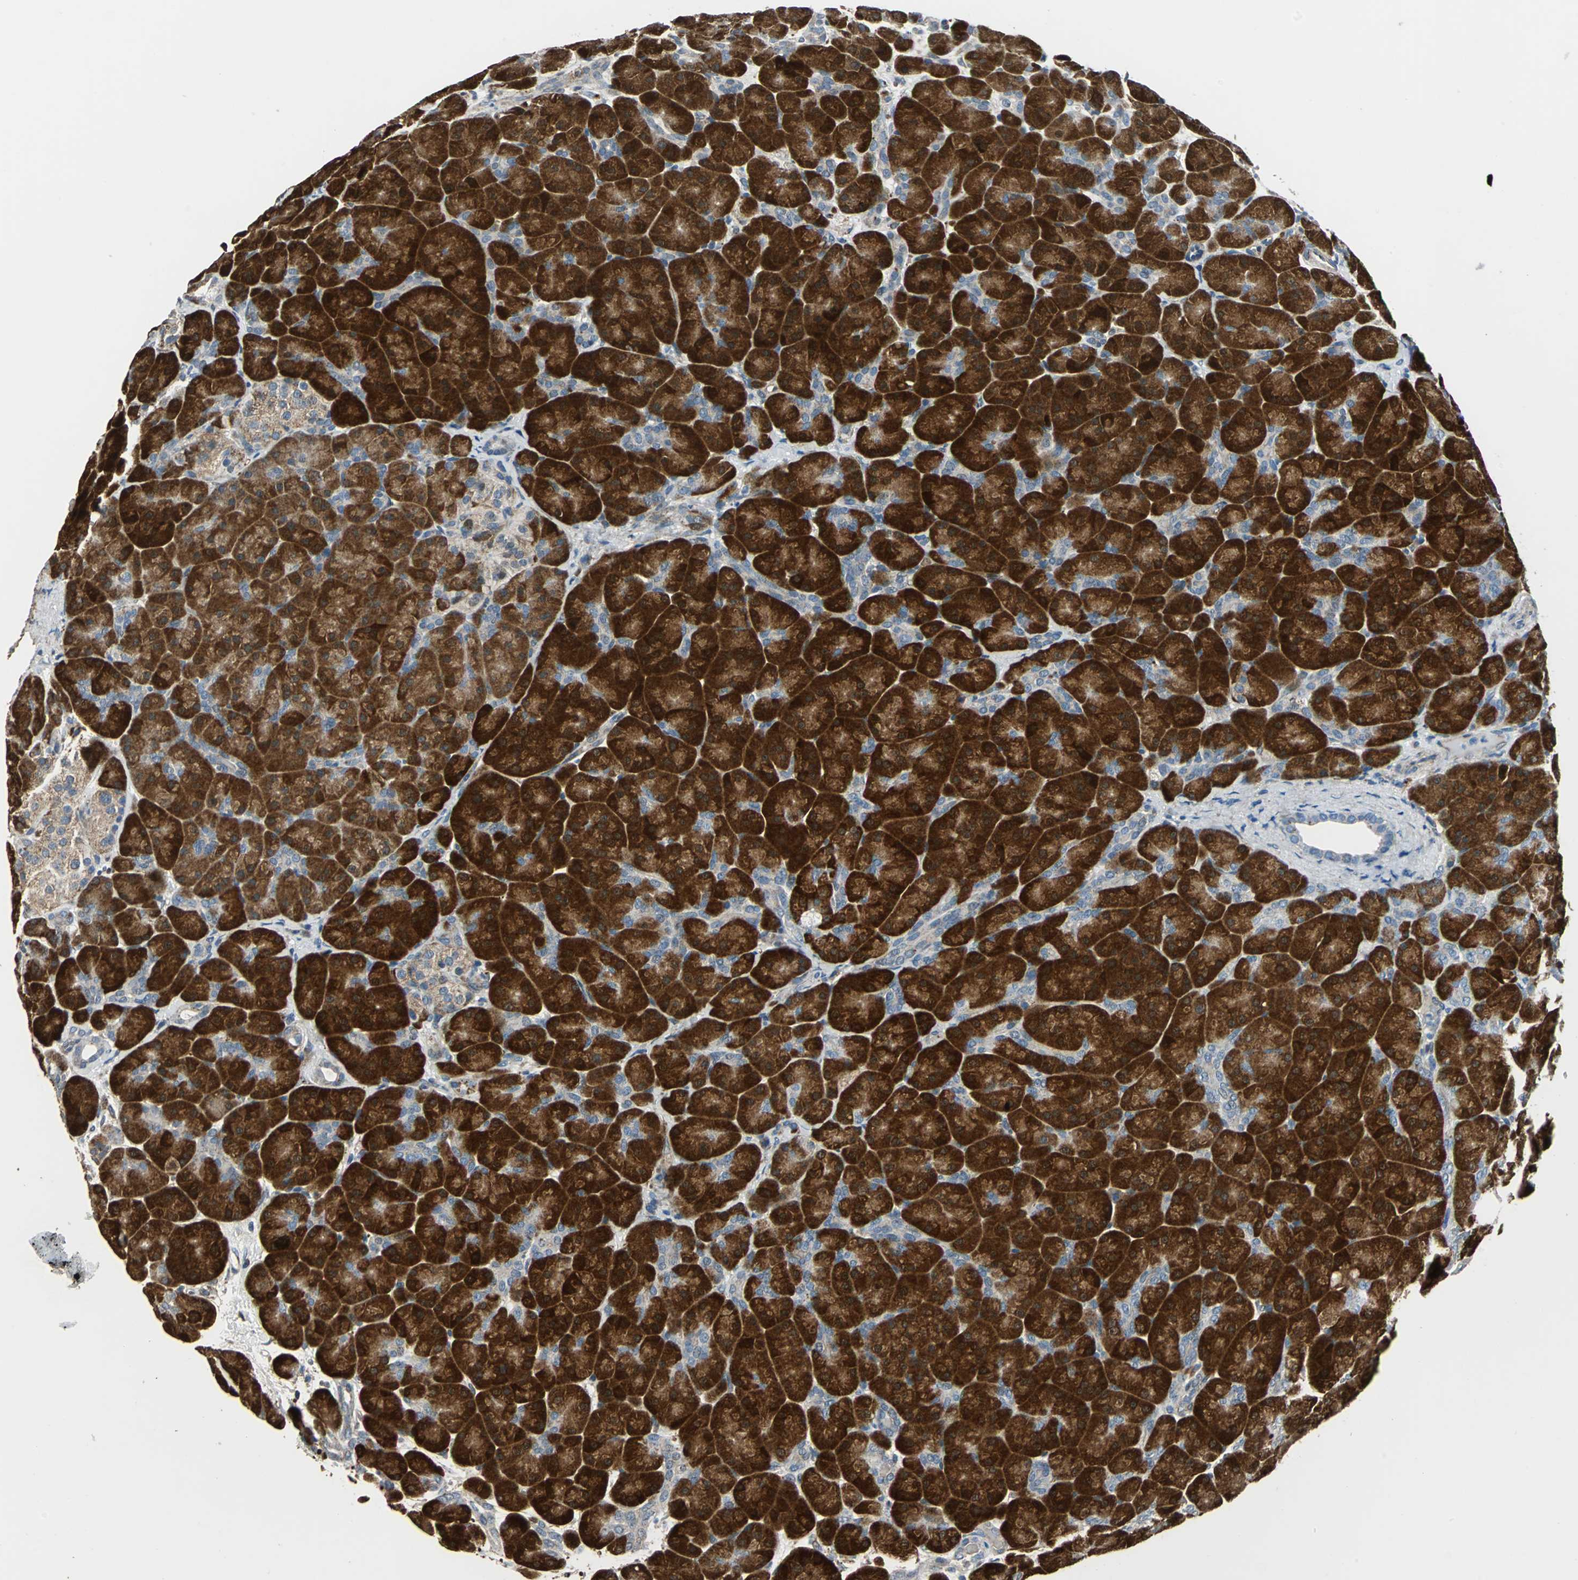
{"staining": {"intensity": "strong", "quantity": ">75%", "location": "cytoplasmic/membranous"}, "tissue": "pancreas", "cell_type": "Exocrine glandular cells", "image_type": "normal", "snomed": [{"axis": "morphology", "description": "Normal tissue, NOS"}, {"axis": "topography", "description": "Pancreas"}], "caption": "Benign pancreas was stained to show a protein in brown. There is high levels of strong cytoplasmic/membranous staining in approximately >75% of exocrine glandular cells. (Brightfield microscopy of DAB IHC at high magnification).", "gene": "DNAJB4", "patient": {"sex": "male", "age": 66}}